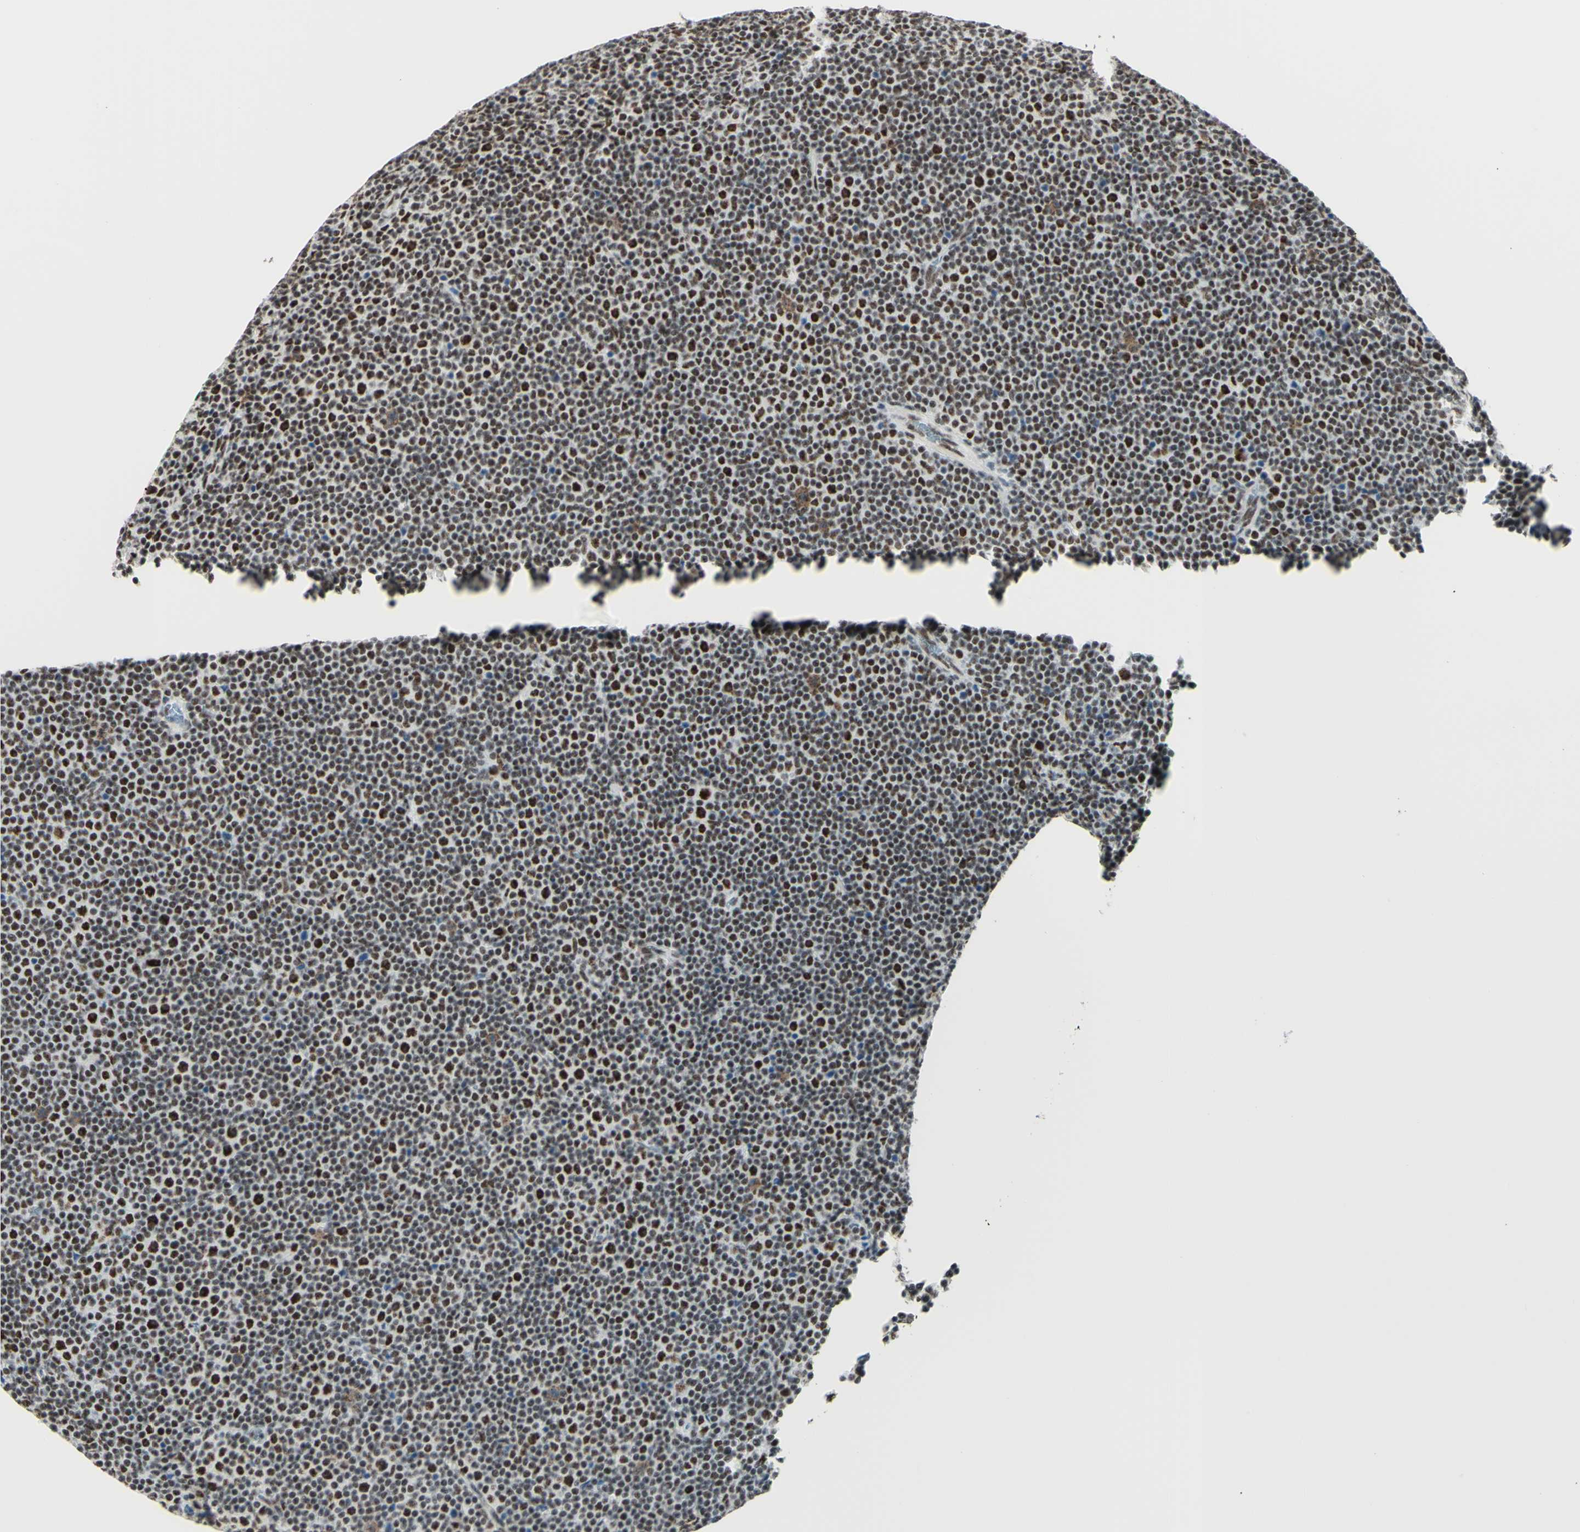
{"staining": {"intensity": "strong", "quantity": "<25%", "location": "nuclear"}, "tissue": "lymphoma", "cell_type": "Tumor cells", "image_type": "cancer", "snomed": [{"axis": "morphology", "description": "Malignant lymphoma, non-Hodgkin's type, Low grade"}, {"axis": "topography", "description": "Lymph node"}], "caption": "Tumor cells demonstrate strong nuclear expression in about <25% of cells in low-grade malignant lymphoma, non-Hodgkin's type.", "gene": "WTAP", "patient": {"sex": "female", "age": 67}}